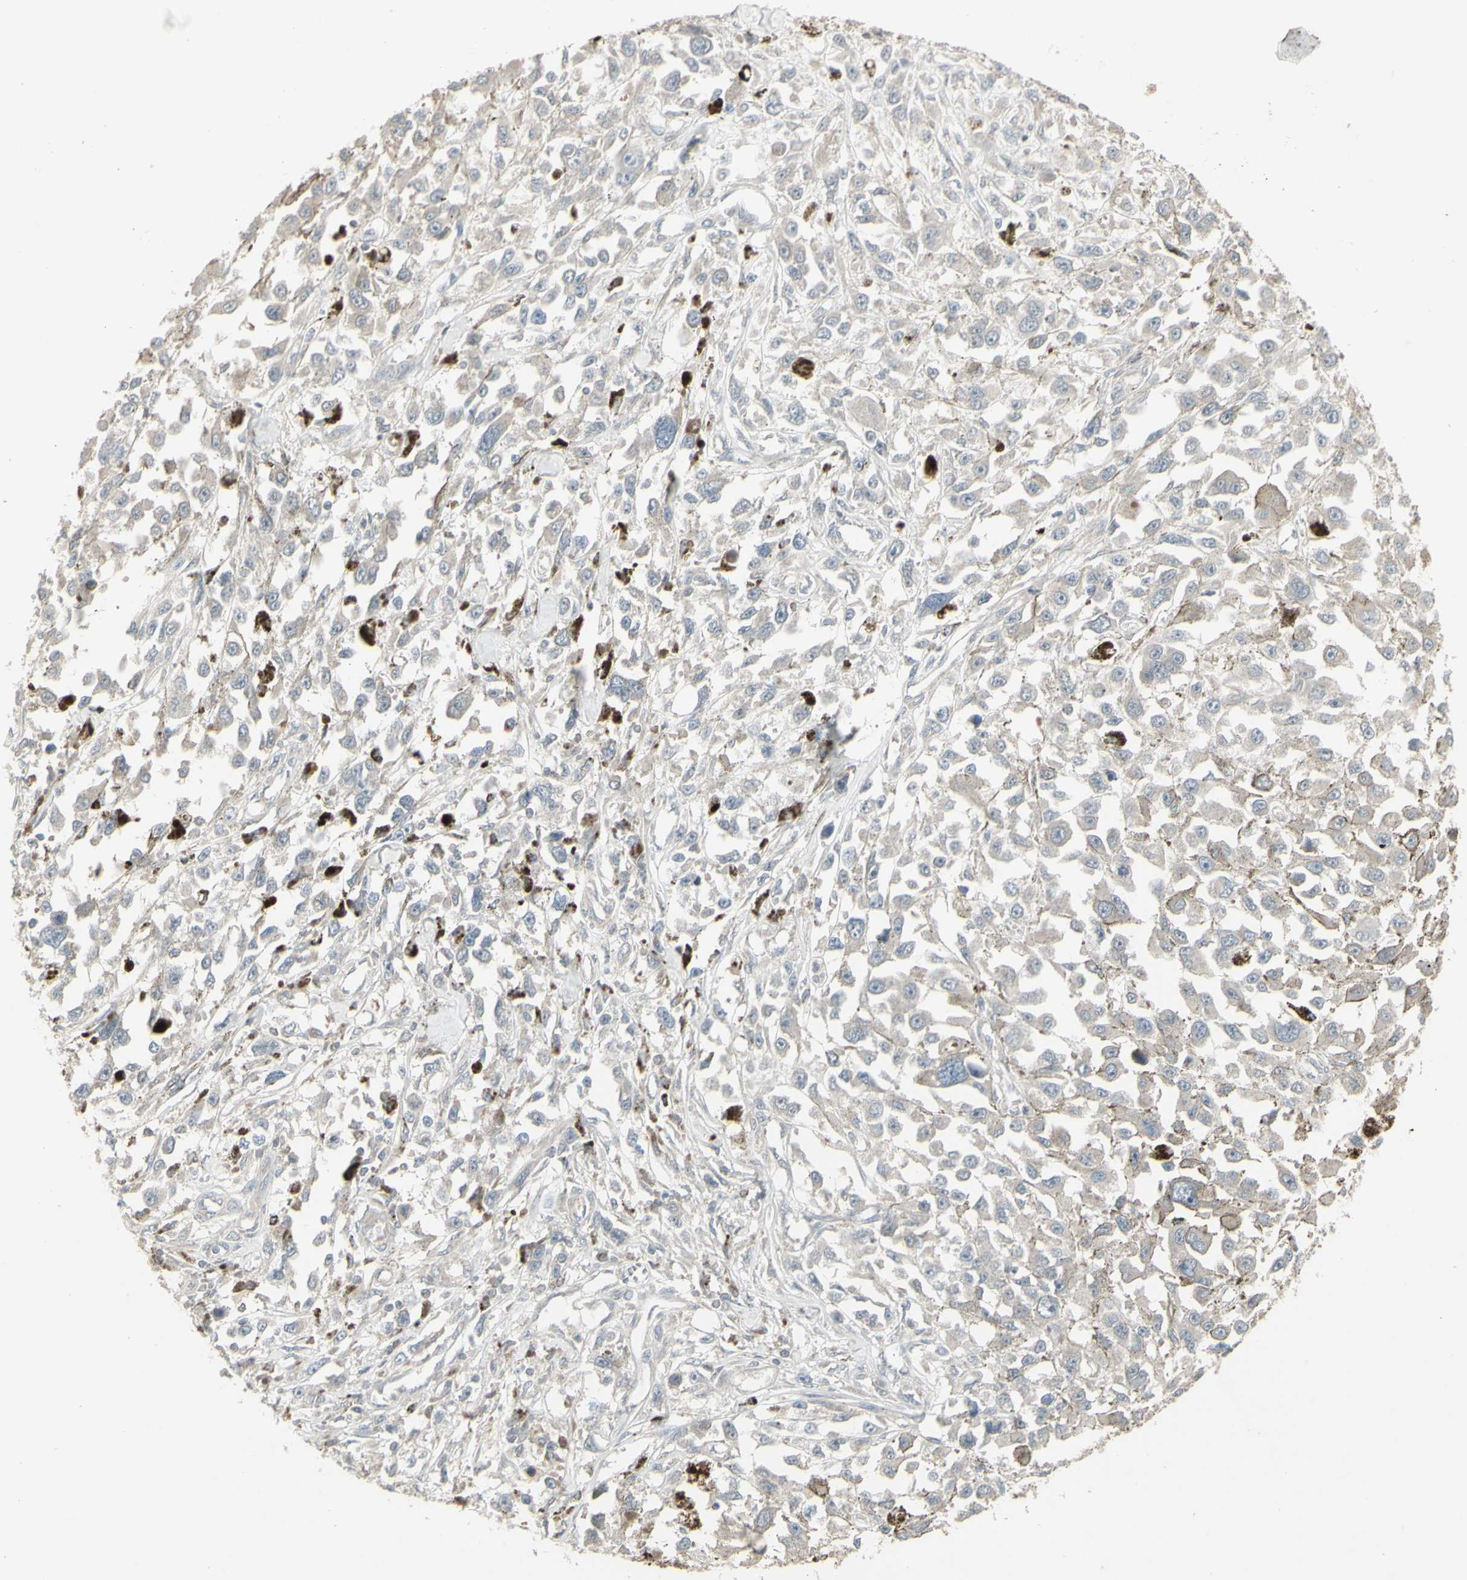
{"staining": {"intensity": "negative", "quantity": "none", "location": "none"}, "tissue": "melanoma", "cell_type": "Tumor cells", "image_type": "cancer", "snomed": [{"axis": "morphology", "description": "Malignant melanoma, Metastatic site"}, {"axis": "topography", "description": "Lymph node"}], "caption": "Micrograph shows no significant protein expression in tumor cells of malignant melanoma (metastatic site).", "gene": "CSK", "patient": {"sex": "male", "age": 59}}